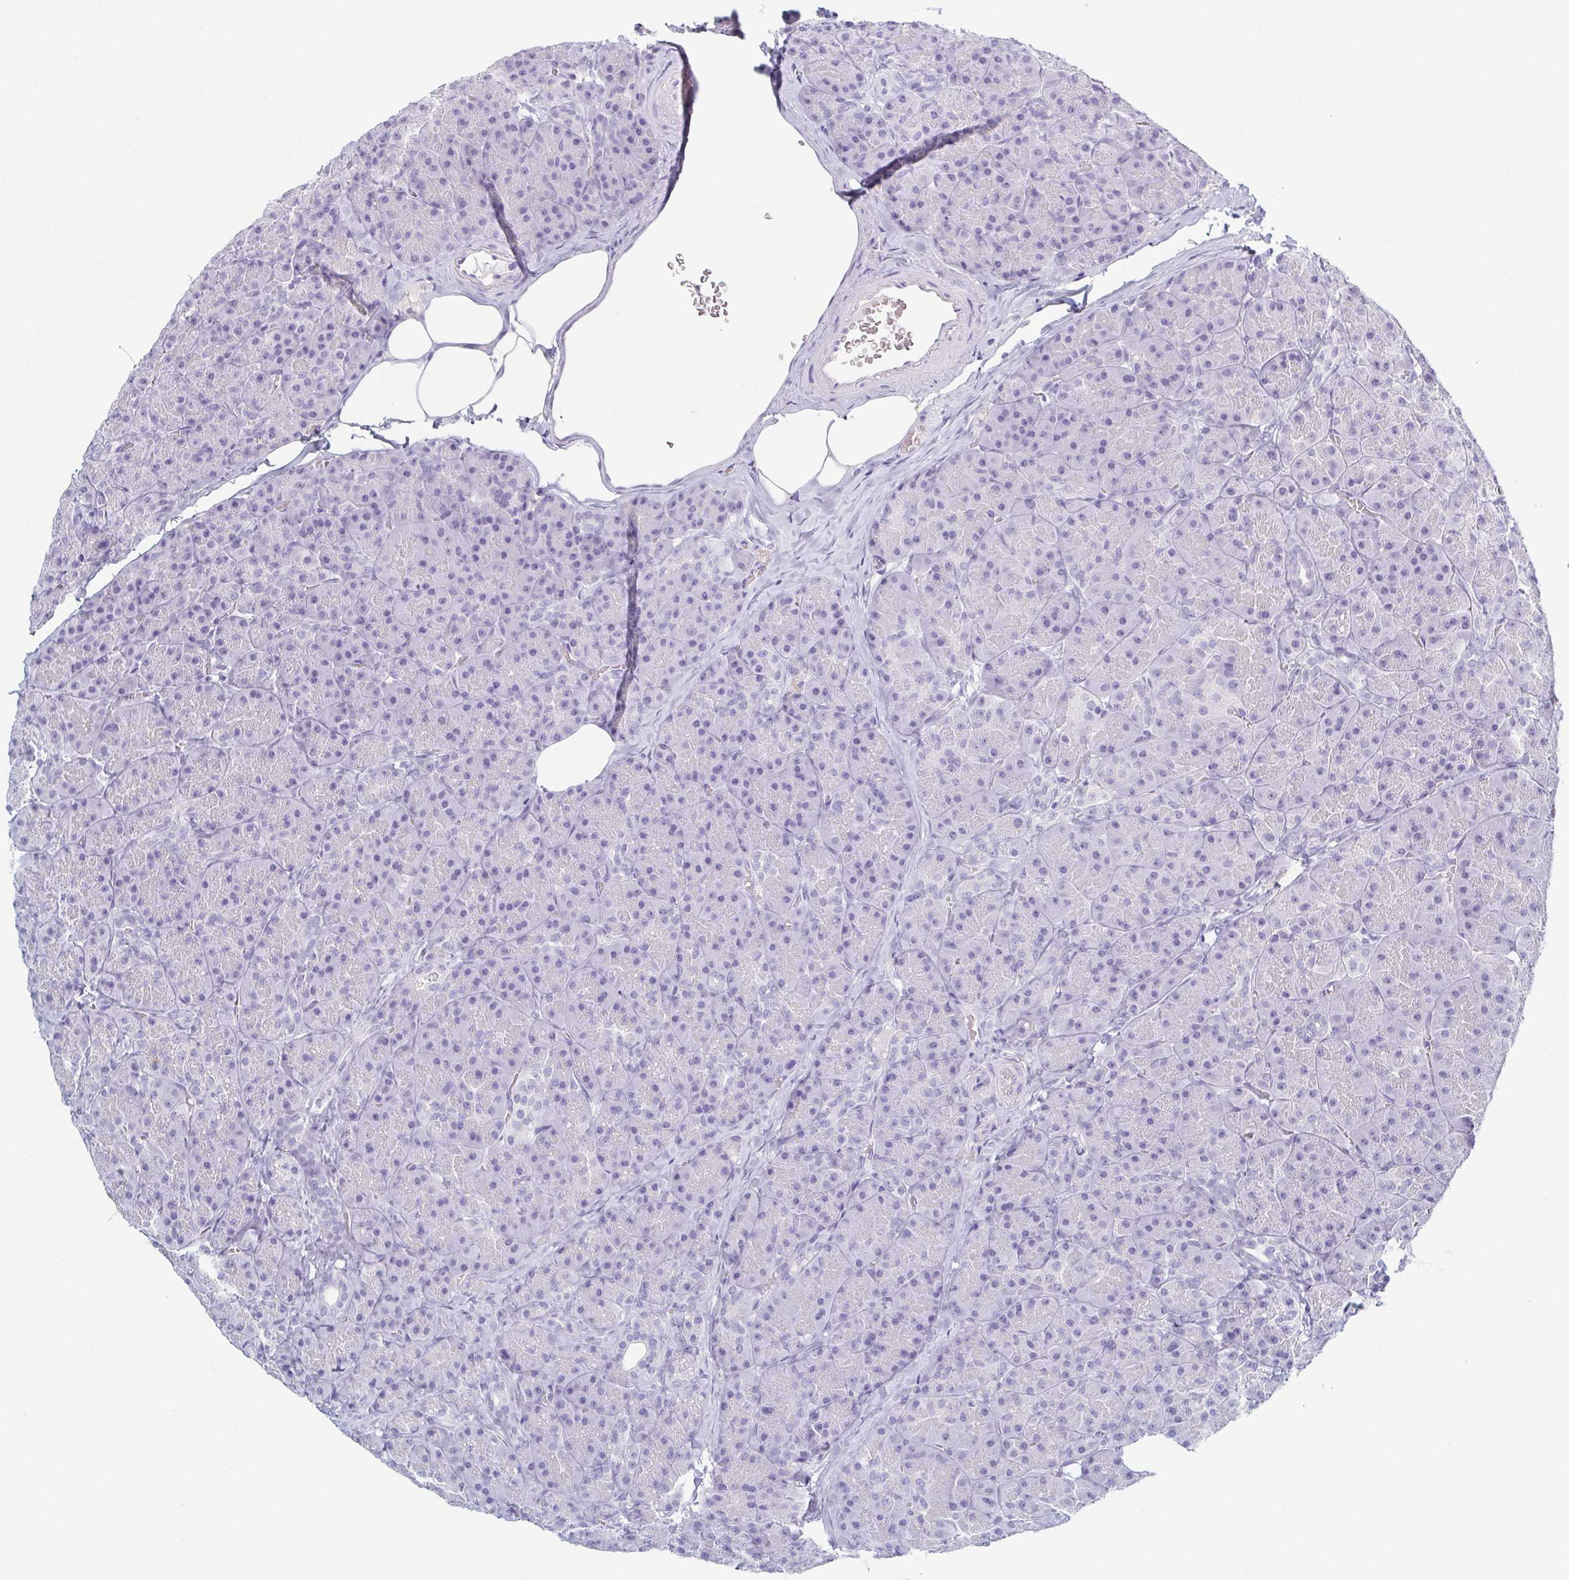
{"staining": {"intensity": "negative", "quantity": "none", "location": "none"}, "tissue": "pancreas", "cell_type": "Exocrine glandular cells", "image_type": "normal", "snomed": [{"axis": "morphology", "description": "Normal tissue, NOS"}, {"axis": "topography", "description": "Pancreas"}], "caption": "Human pancreas stained for a protein using IHC demonstrates no staining in exocrine glandular cells.", "gene": "ZG16B", "patient": {"sex": "male", "age": 57}}